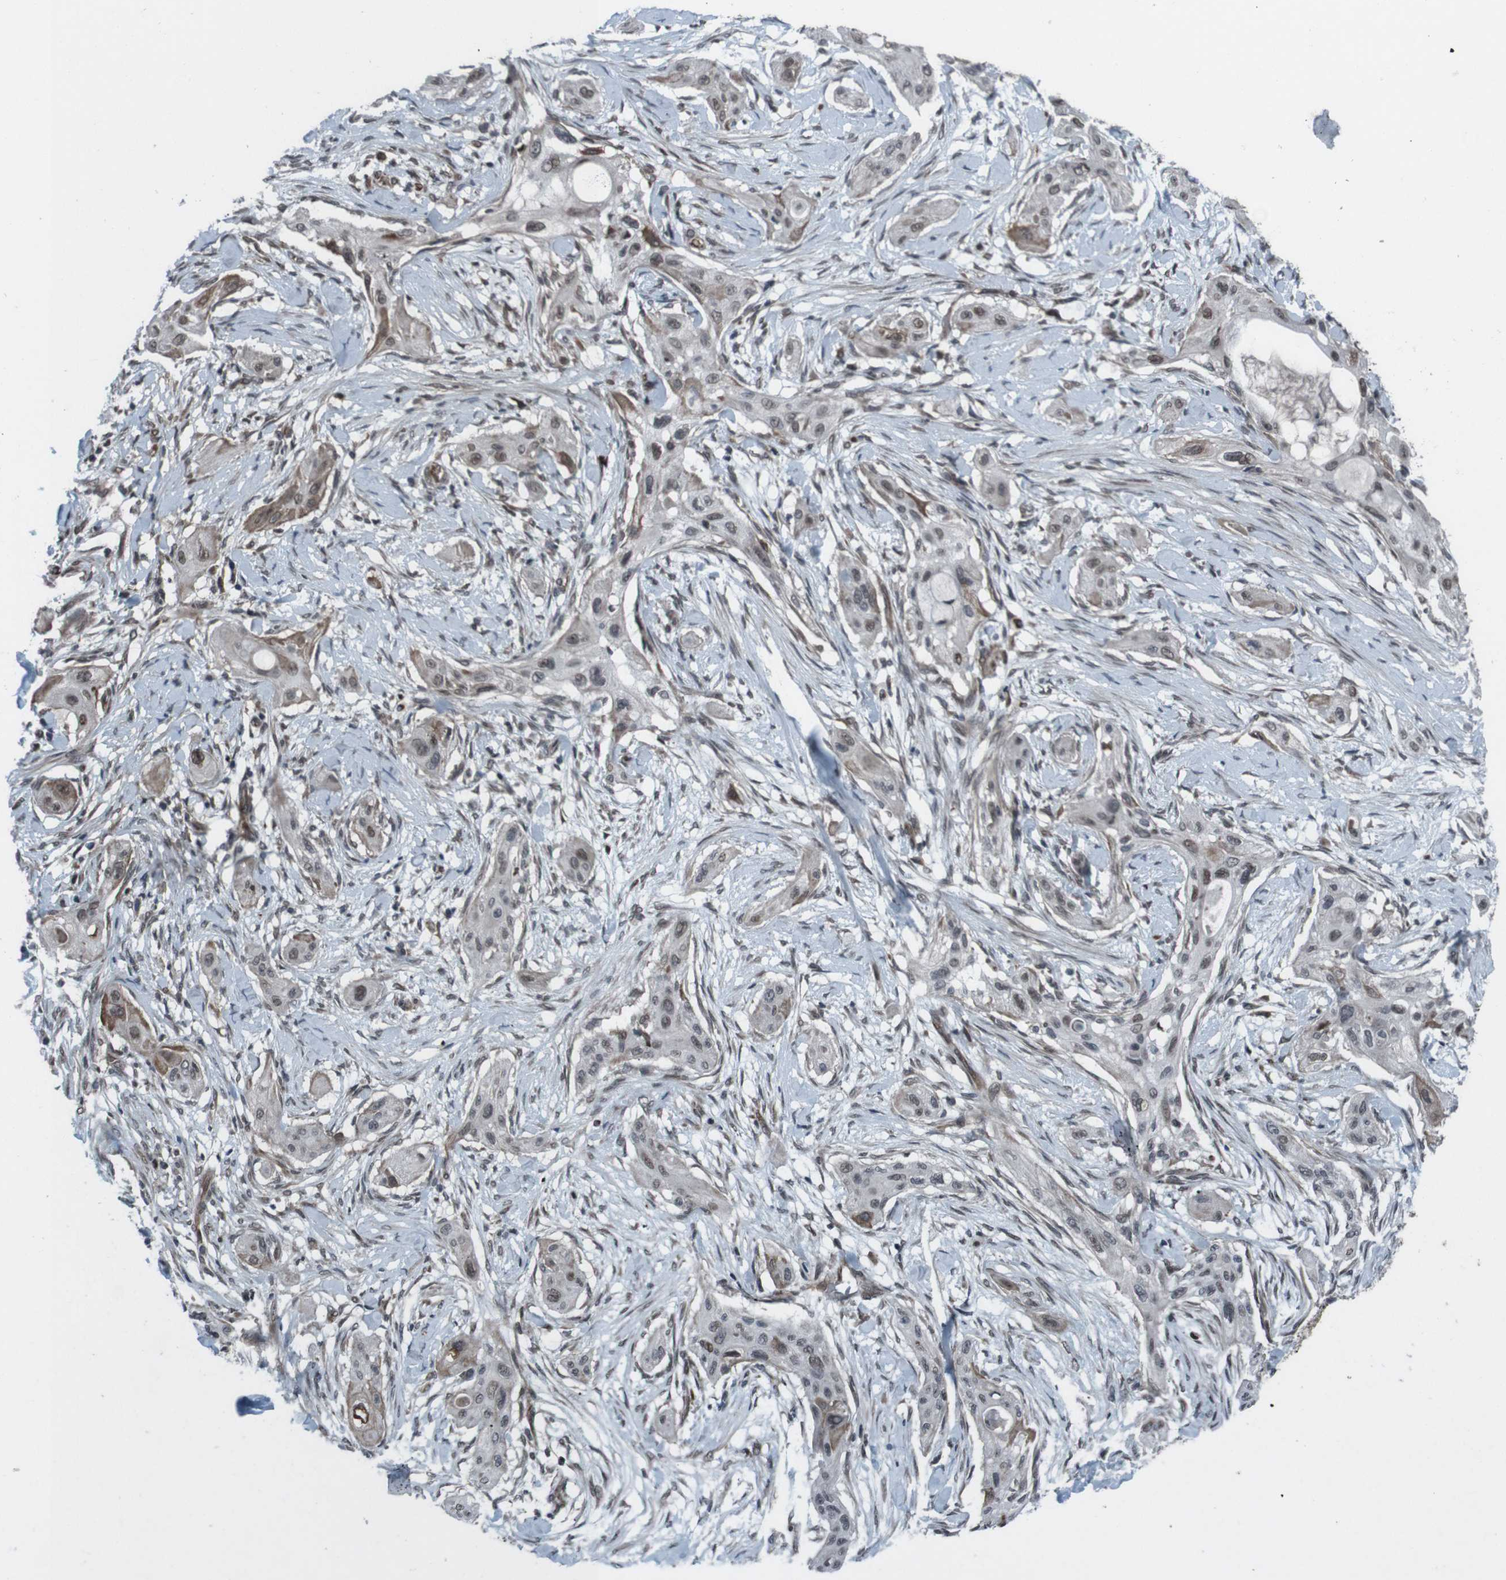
{"staining": {"intensity": "moderate", "quantity": "<25%", "location": "cytoplasmic/membranous,nuclear"}, "tissue": "lung cancer", "cell_type": "Tumor cells", "image_type": "cancer", "snomed": [{"axis": "morphology", "description": "Squamous cell carcinoma, NOS"}, {"axis": "topography", "description": "Lung"}], "caption": "High-power microscopy captured an immunohistochemistry (IHC) micrograph of lung squamous cell carcinoma, revealing moderate cytoplasmic/membranous and nuclear staining in approximately <25% of tumor cells. (Stains: DAB in brown, nuclei in blue, Microscopy: brightfield microscopy at high magnification).", "gene": "SS18L1", "patient": {"sex": "female", "age": 47}}